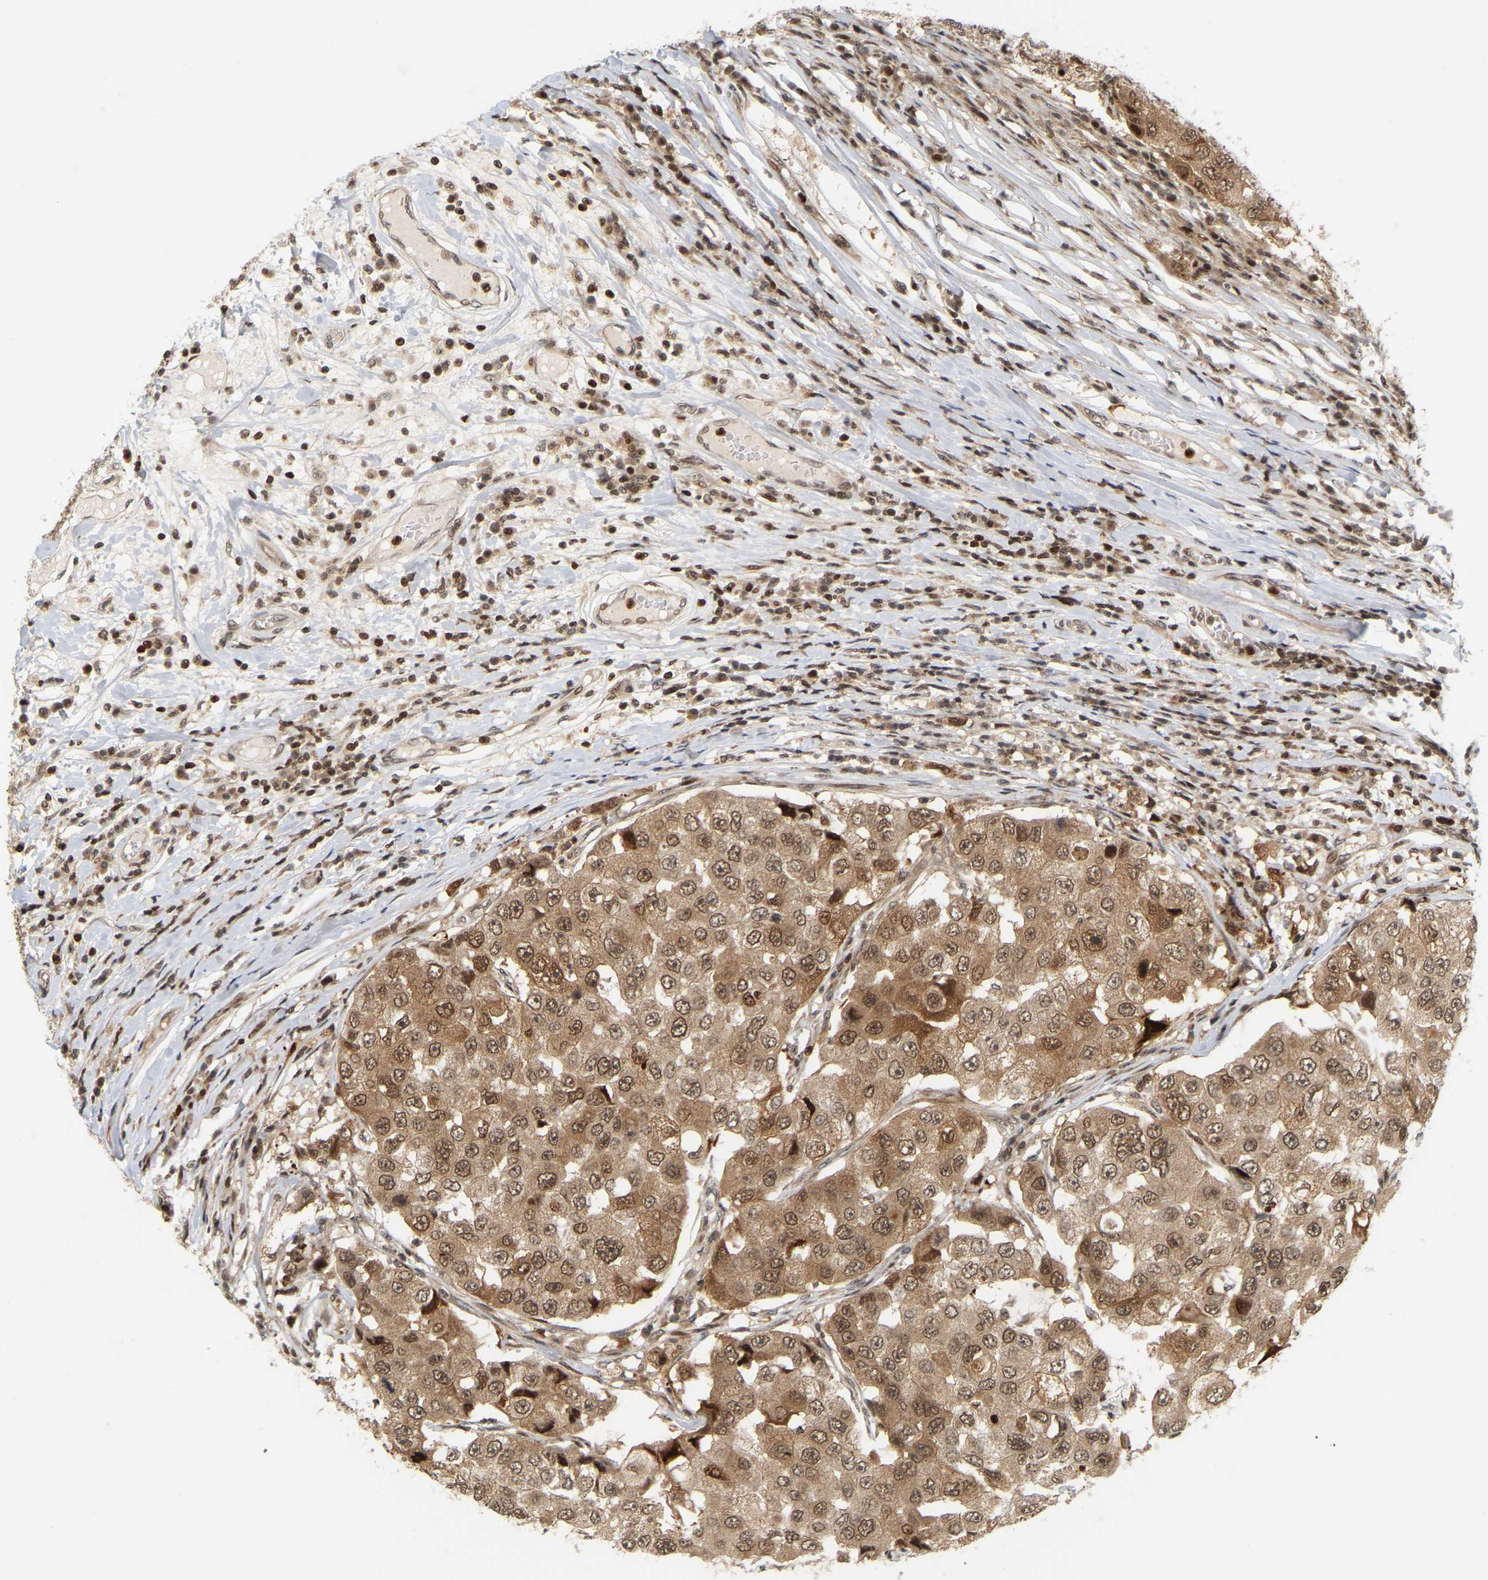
{"staining": {"intensity": "moderate", "quantity": ">75%", "location": "cytoplasmic/membranous,nuclear"}, "tissue": "breast cancer", "cell_type": "Tumor cells", "image_type": "cancer", "snomed": [{"axis": "morphology", "description": "Duct carcinoma"}, {"axis": "topography", "description": "Breast"}], "caption": "IHC photomicrograph of neoplastic tissue: infiltrating ductal carcinoma (breast) stained using immunohistochemistry (IHC) displays medium levels of moderate protein expression localized specifically in the cytoplasmic/membranous and nuclear of tumor cells, appearing as a cytoplasmic/membranous and nuclear brown color.", "gene": "NFE2L2", "patient": {"sex": "female", "age": 27}}